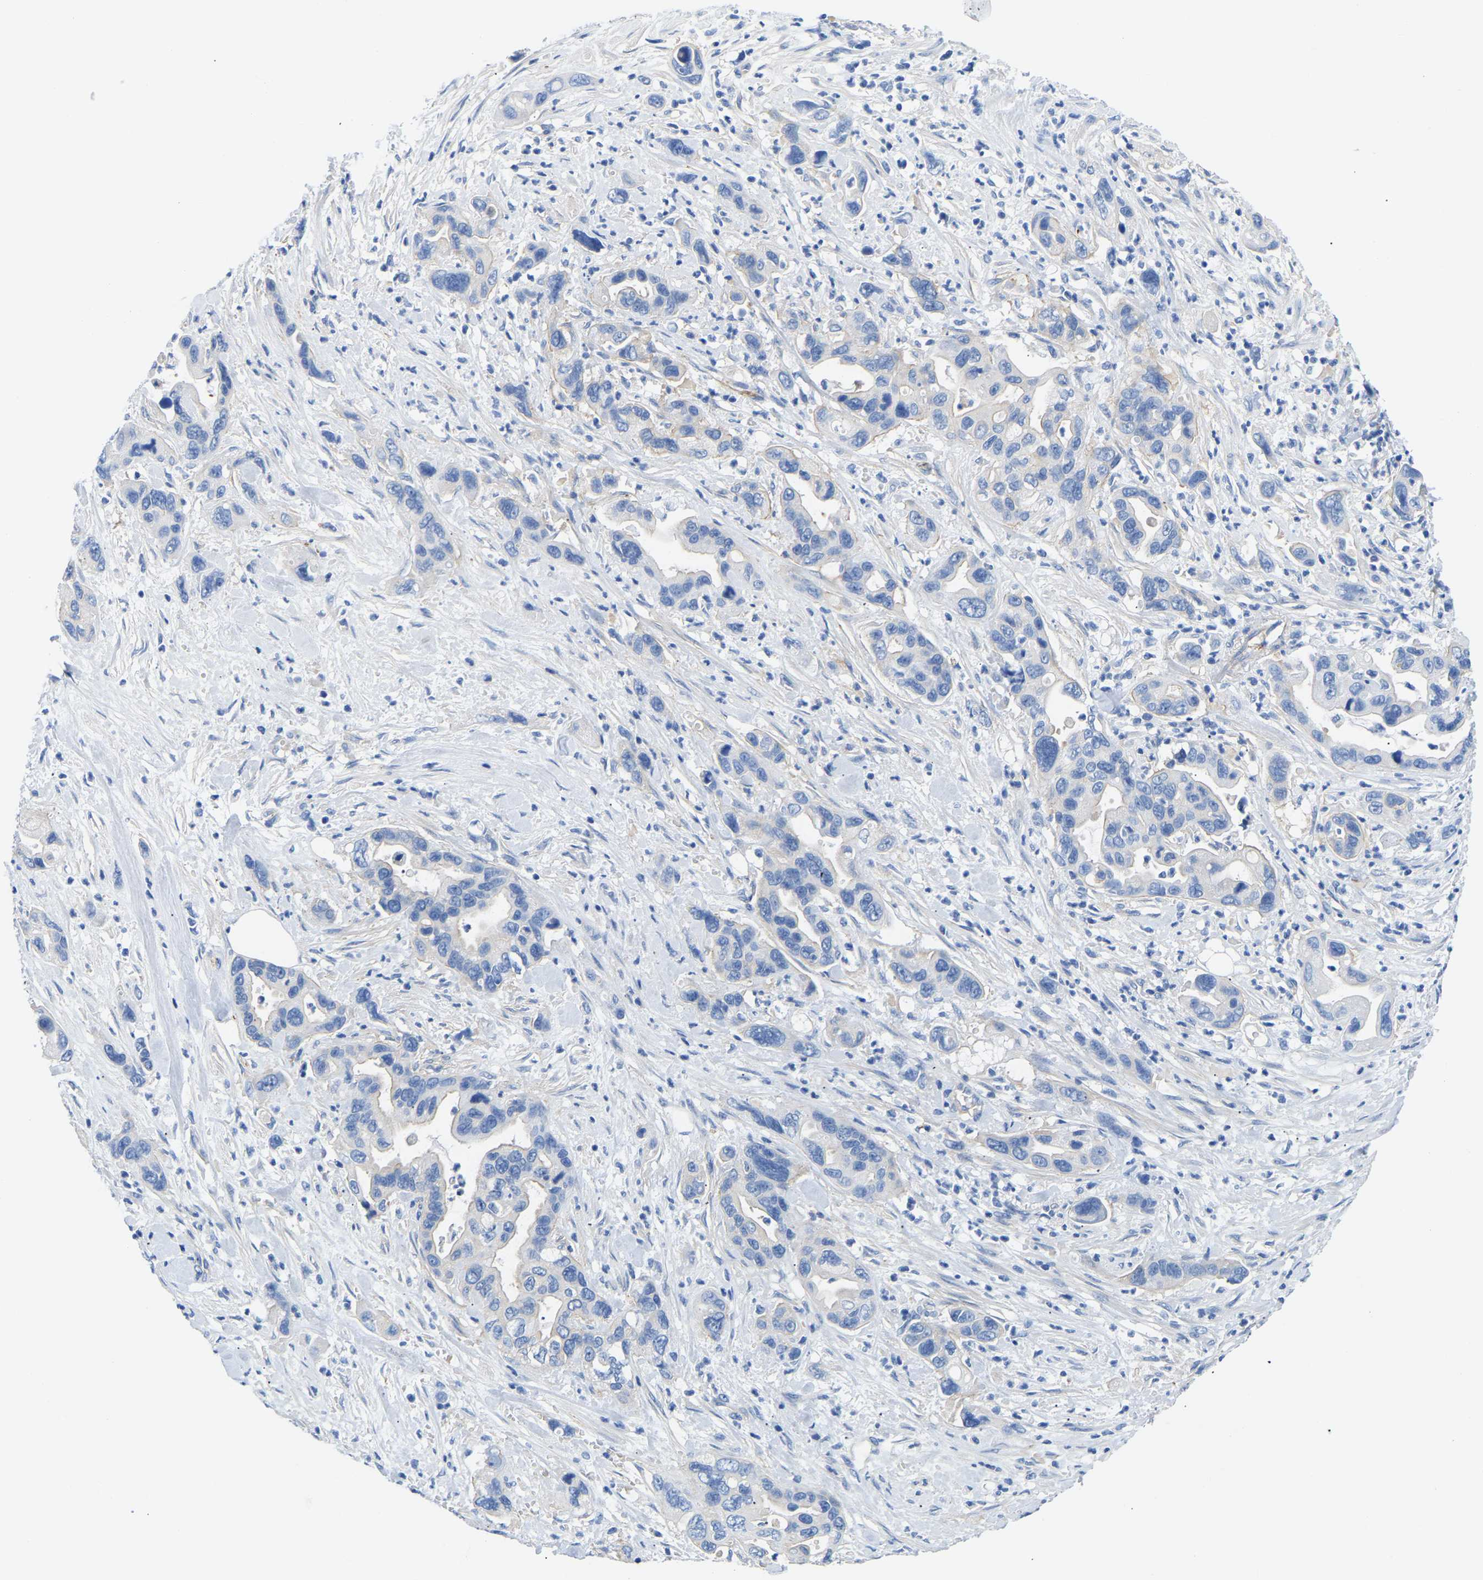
{"staining": {"intensity": "negative", "quantity": "none", "location": "none"}, "tissue": "pancreatic cancer", "cell_type": "Tumor cells", "image_type": "cancer", "snomed": [{"axis": "morphology", "description": "Adenocarcinoma, NOS"}, {"axis": "topography", "description": "Pancreas"}], "caption": "The immunohistochemistry micrograph has no significant positivity in tumor cells of pancreatic cancer tissue.", "gene": "UPK3A", "patient": {"sex": "female", "age": 70}}